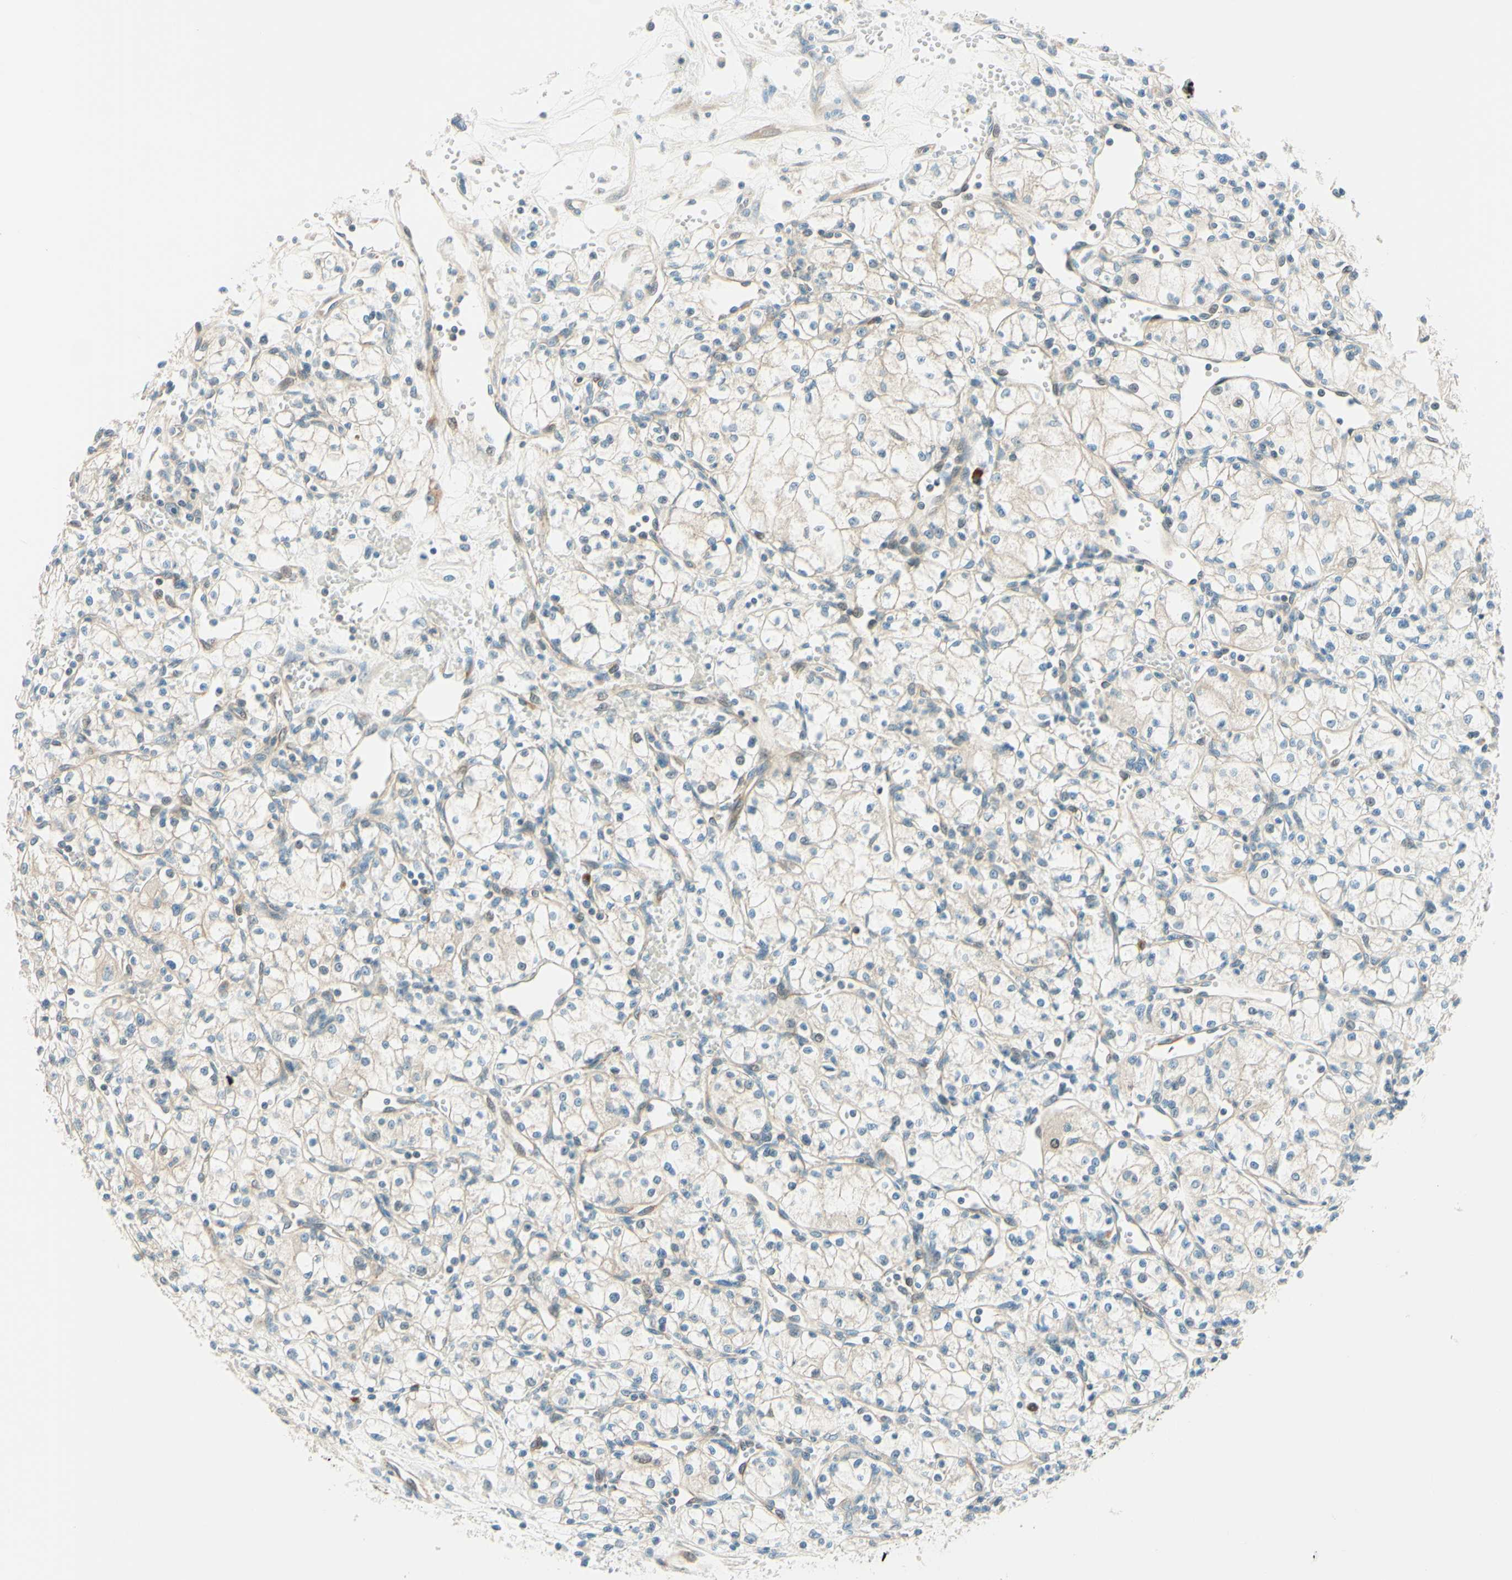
{"staining": {"intensity": "negative", "quantity": "none", "location": "none"}, "tissue": "renal cancer", "cell_type": "Tumor cells", "image_type": "cancer", "snomed": [{"axis": "morphology", "description": "Normal tissue, NOS"}, {"axis": "morphology", "description": "Adenocarcinoma, NOS"}, {"axis": "topography", "description": "Kidney"}], "caption": "DAB (3,3'-diaminobenzidine) immunohistochemical staining of renal adenocarcinoma demonstrates no significant expression in tumor cells.", "gene": "TAOK2", "patient": {"sex": "male", "age": 59}}